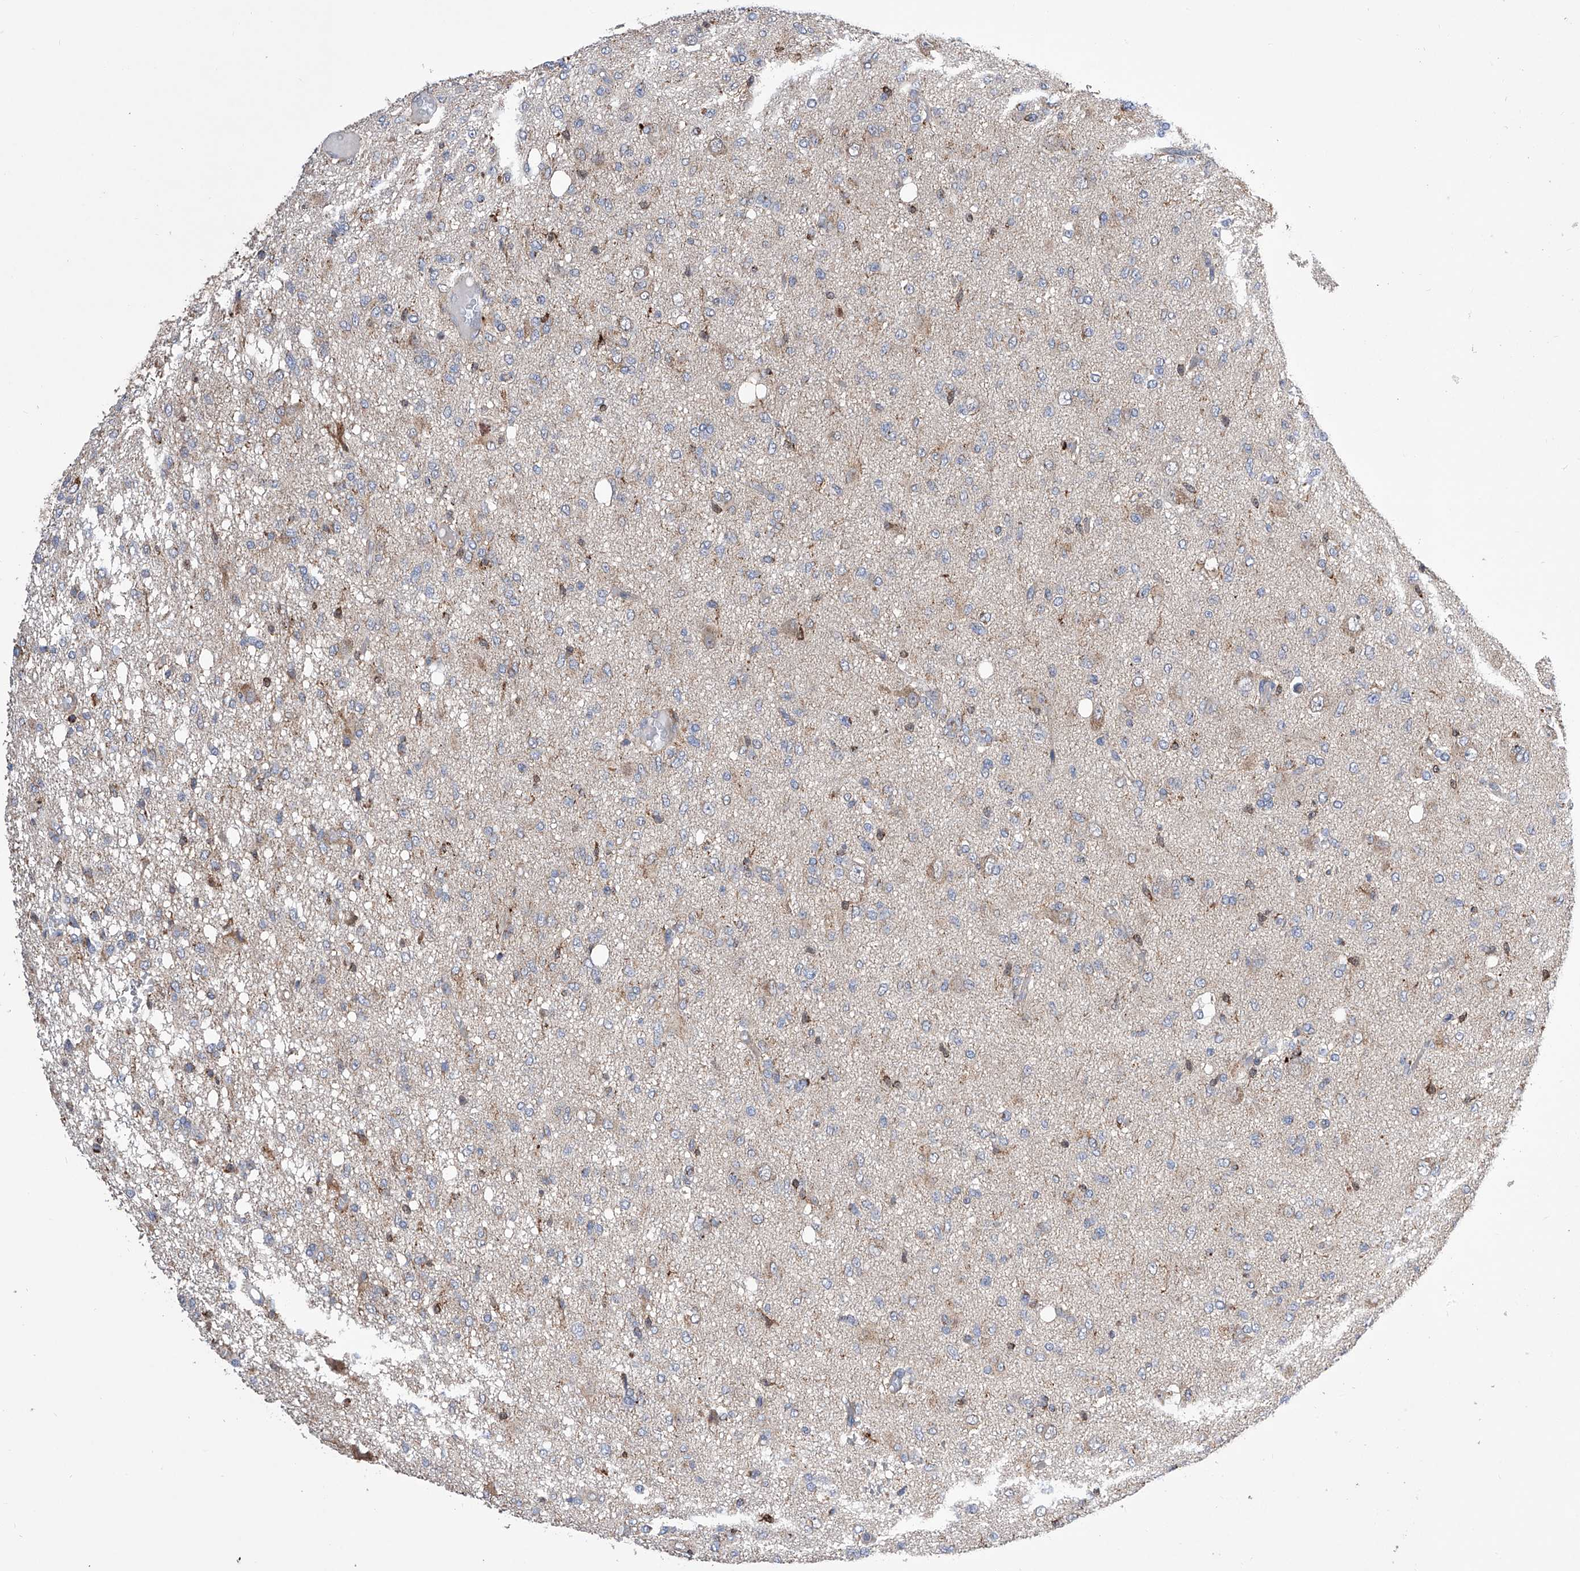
{"staining": {"intensity": "weak", "quantity": "<25%", "location": "cytoplasmic/membranous"}, "tissue": "glioma", "cell_type": "Tumor cells", "image_type": "cancer", "snomed": [{"axis": "morphology", "description": "Glioma, malignant, High grade"}, {"axis": "topography", "description": "Brain"}], "caption": "Immunohistochemistry (IHC) photomicrograph of neoplastic tissue: malignant glioma (high-grade) stained with DAB (3,3'-diaminobenzidine) demonstrates no significant protein expression in tumor cells.", "gene": "SPATA20", "patient": {"sex": "female", "age": 59}}